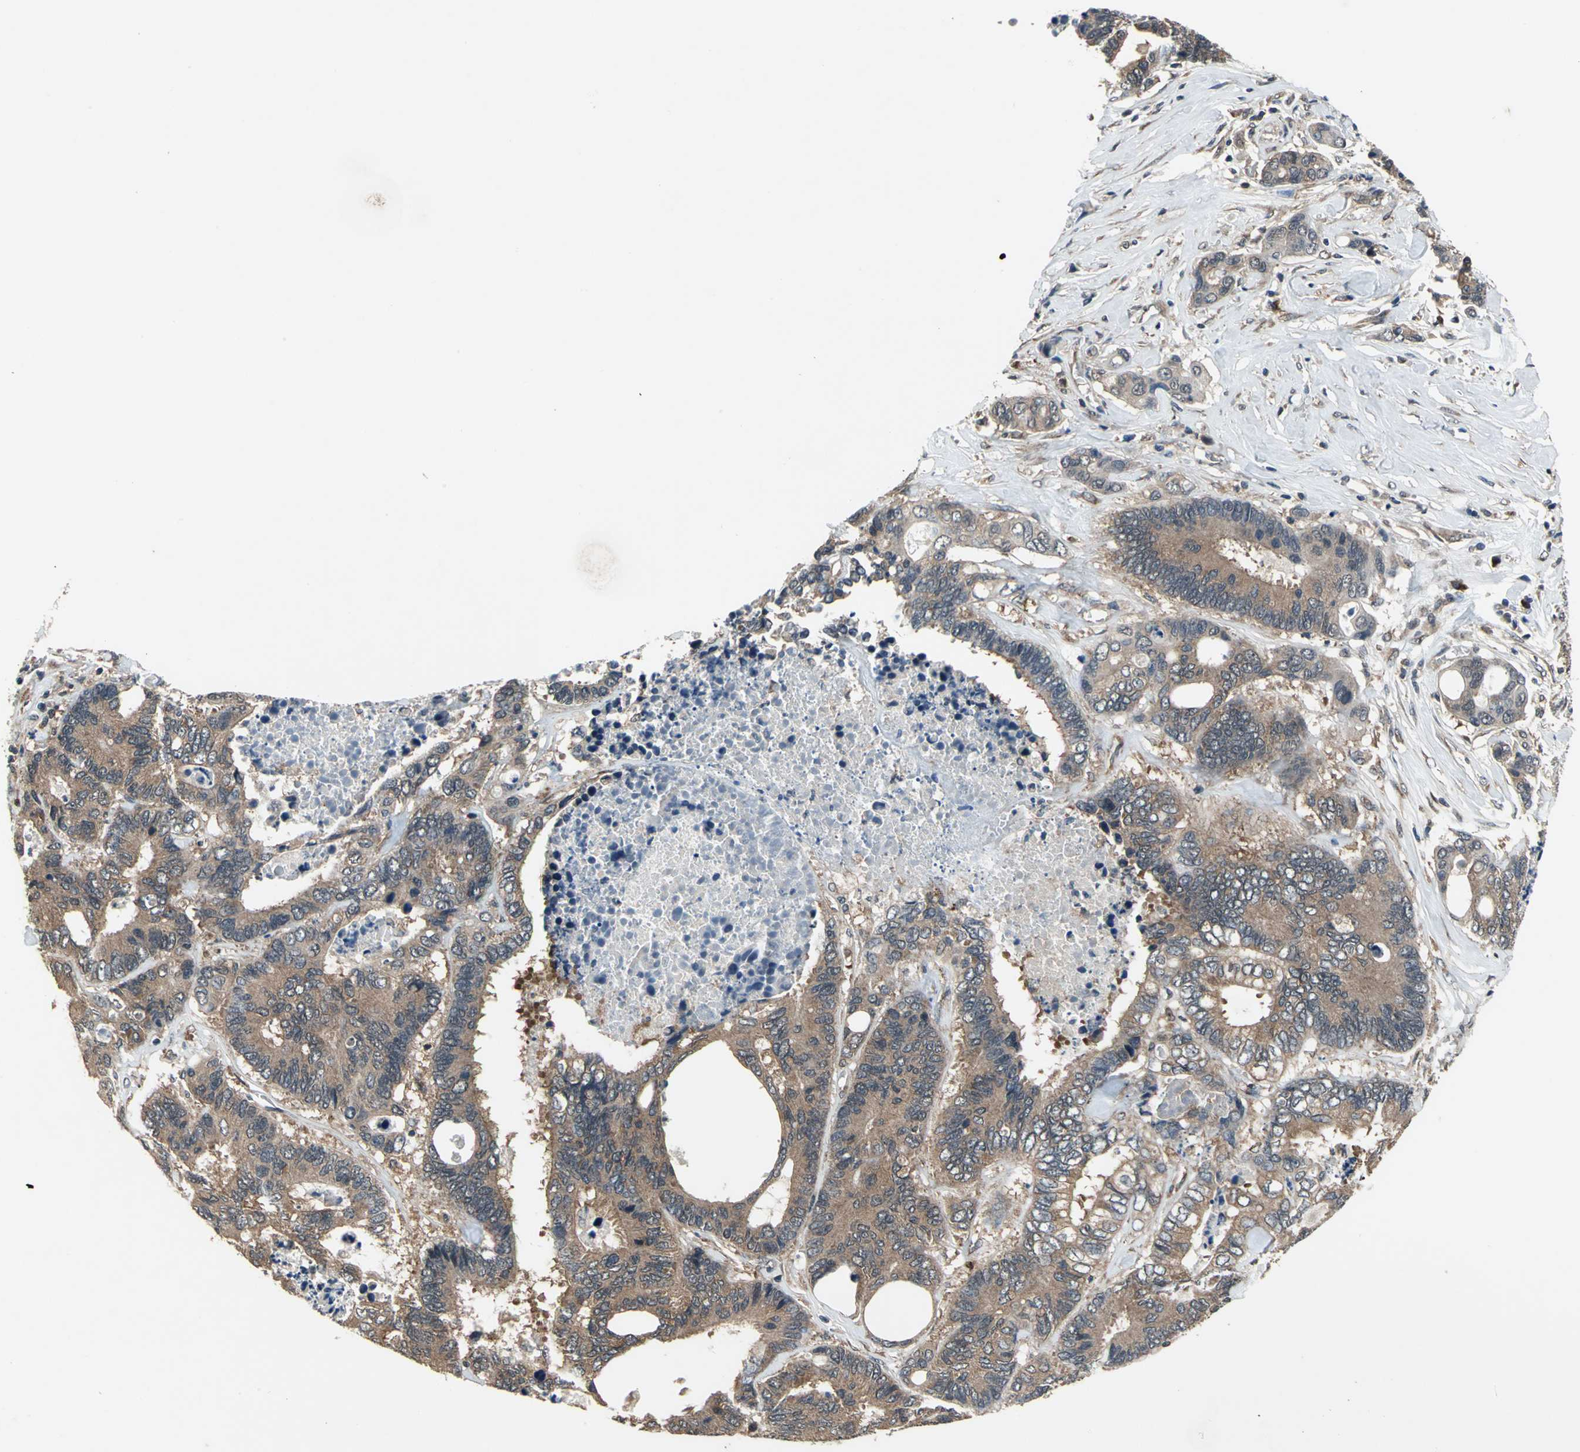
{"staining": {"intensity": "moderate", "quantity": ">75%", "location": "cytoplasmic/membranous"}, "tissue": "colorectal cancer", "cell_type": "Tumor cells", "image_type": "cancer", "snomed": [{"axis": "morphology", "description": "Adenocarcinoma, NOS"}, {"axis": "topography", "description": "Rectum"}], "caption": "Immunohistochemistry (IHC) image of colorectal cancer stained for a protein (brown), which exhibits medium levels of moderate cytoplasmic/membranous staining in about >75% of tumor cells.", "gene": "NFKBIE", "patient": {"sex": "male", "age": 55}}